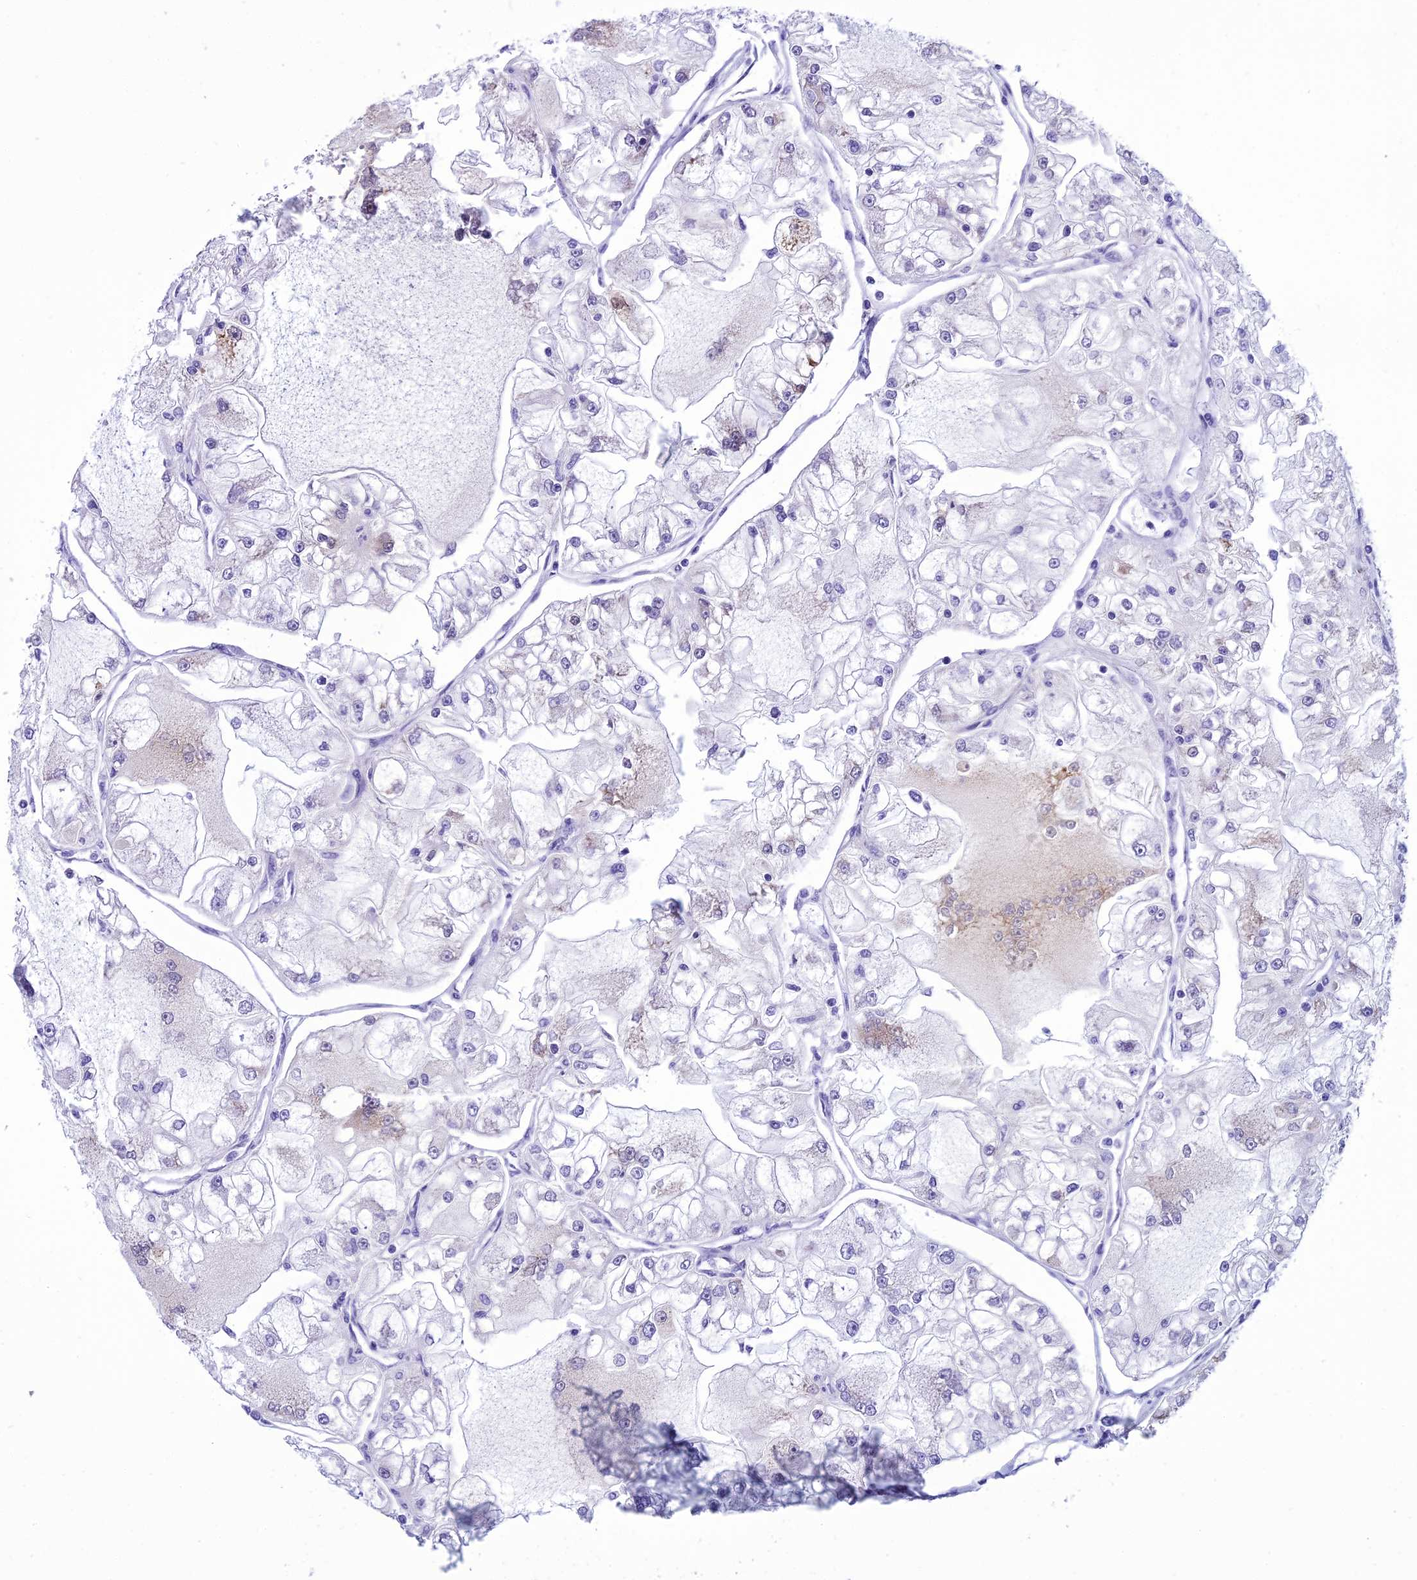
{"staining": {"intensity": "moderate", "quantity": "<25%", "location": "cytoplasmic/membranous"}, "tissue": "renal cancer", "cell_type": "Tumor cells", "image_type": "cancer", "snomed": [{"axis": "morphology", "description": "Adenocarcinoma, NOS"}, {"axis": "topography", "description": "Kidney"}], "caption": "Approximately <25% of tumor cells in human adenocarcinoma (renal) demonstrate moderate cytoplasmic/membranous protein positivity as visualized by brown immunohistochemical staining.", "gene": "KCTD14", "patient": {"sex": "female", "age": 72}}